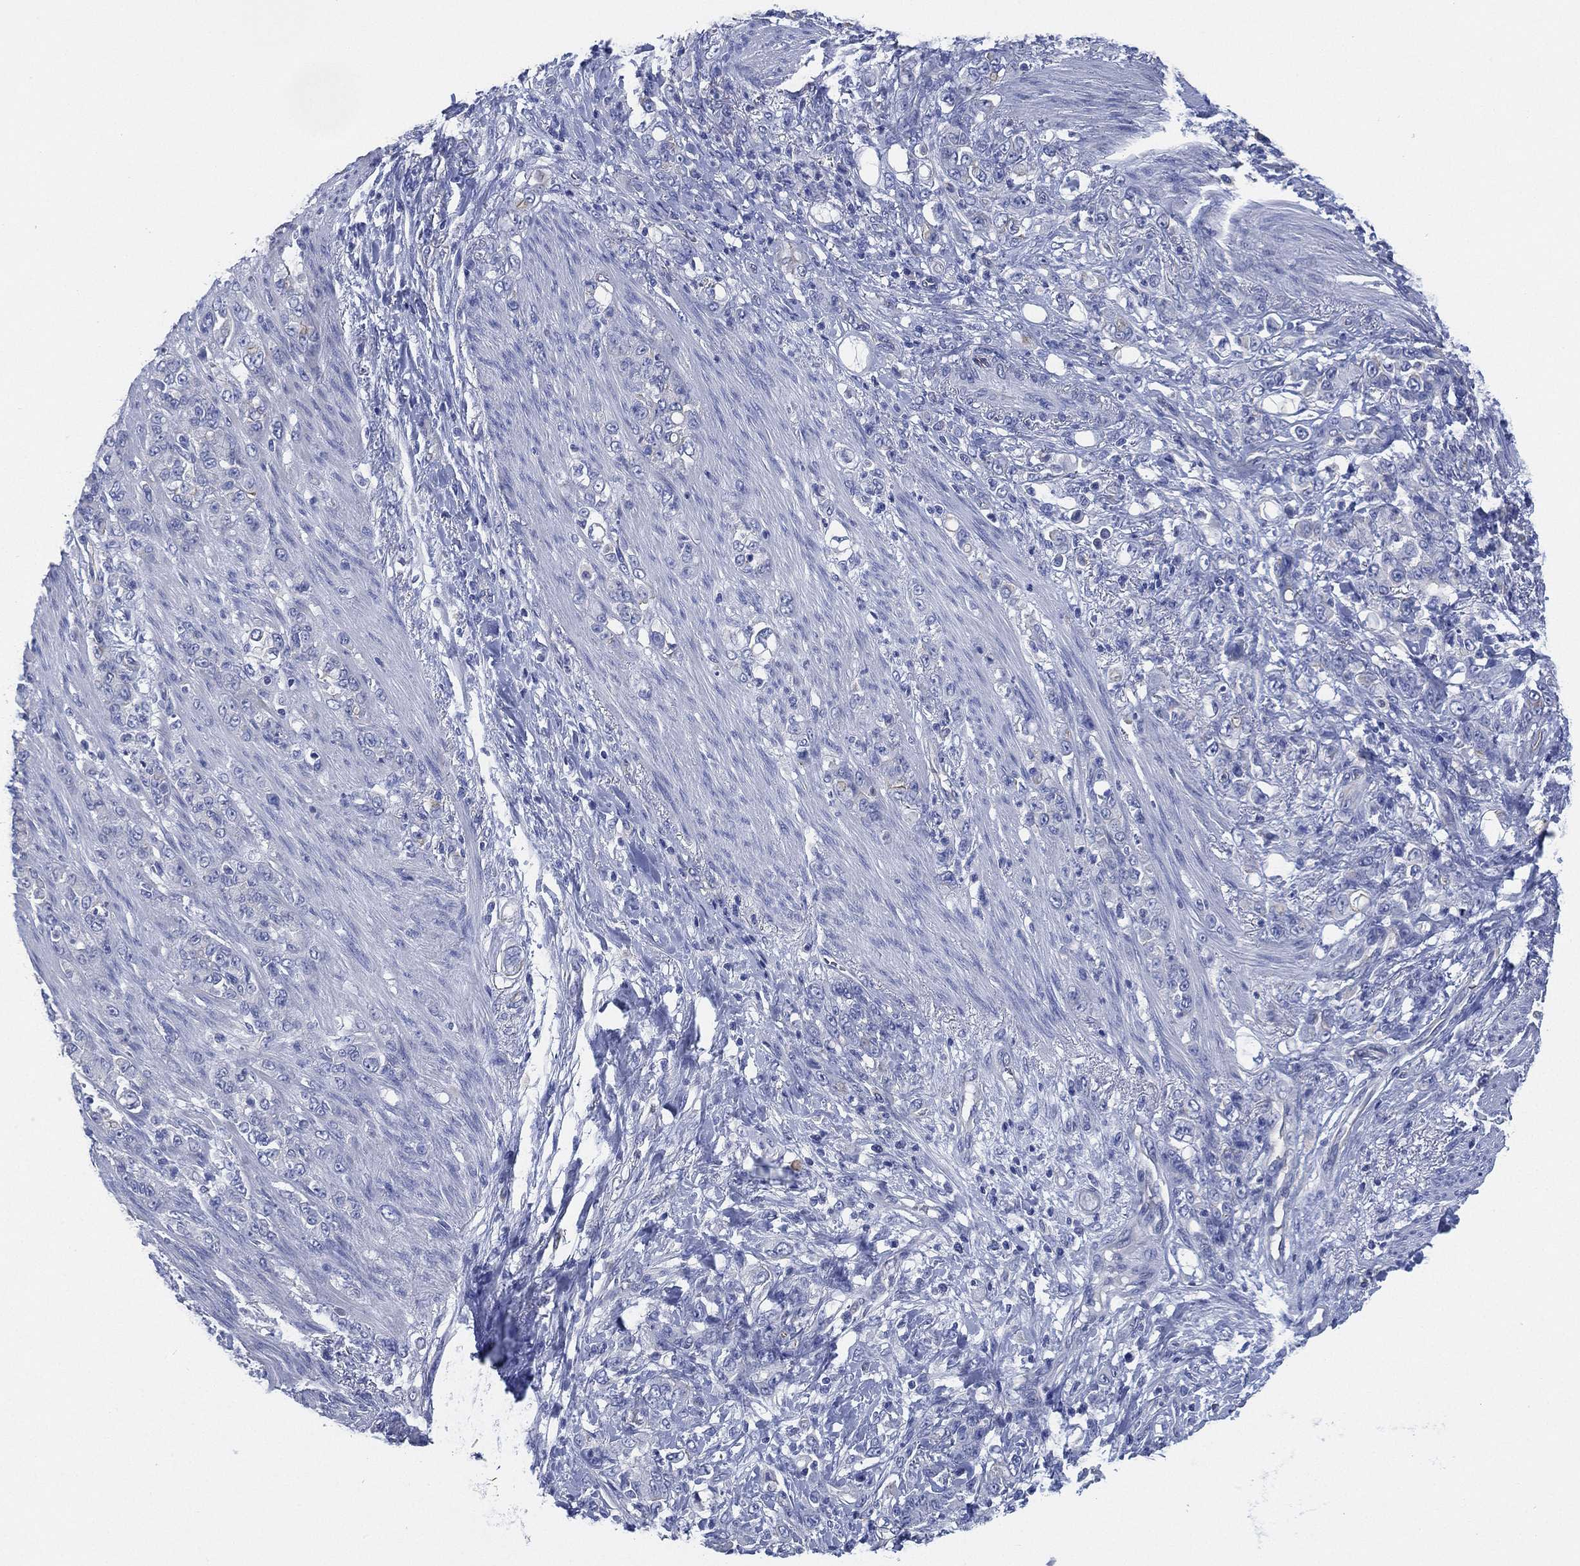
{"staining": {"intensity": "negative", "quantity": "none", "location": "none"}, "tissue": "stomach cancer", "cell_type": "Tumor cells", "image_type": "cancer", "snomed": [{"axis": "morphology", "description": "Adenocarcinoma, NOS"}, {"axis": "topography", "description": "Stomach"}], "caption": "A histopathology image of human stomach cancer (adenocarcinoma) is negative for staining in tumor cells.", "gene": "CCDC70", "patient": {"sex": "female", "age": 79}}